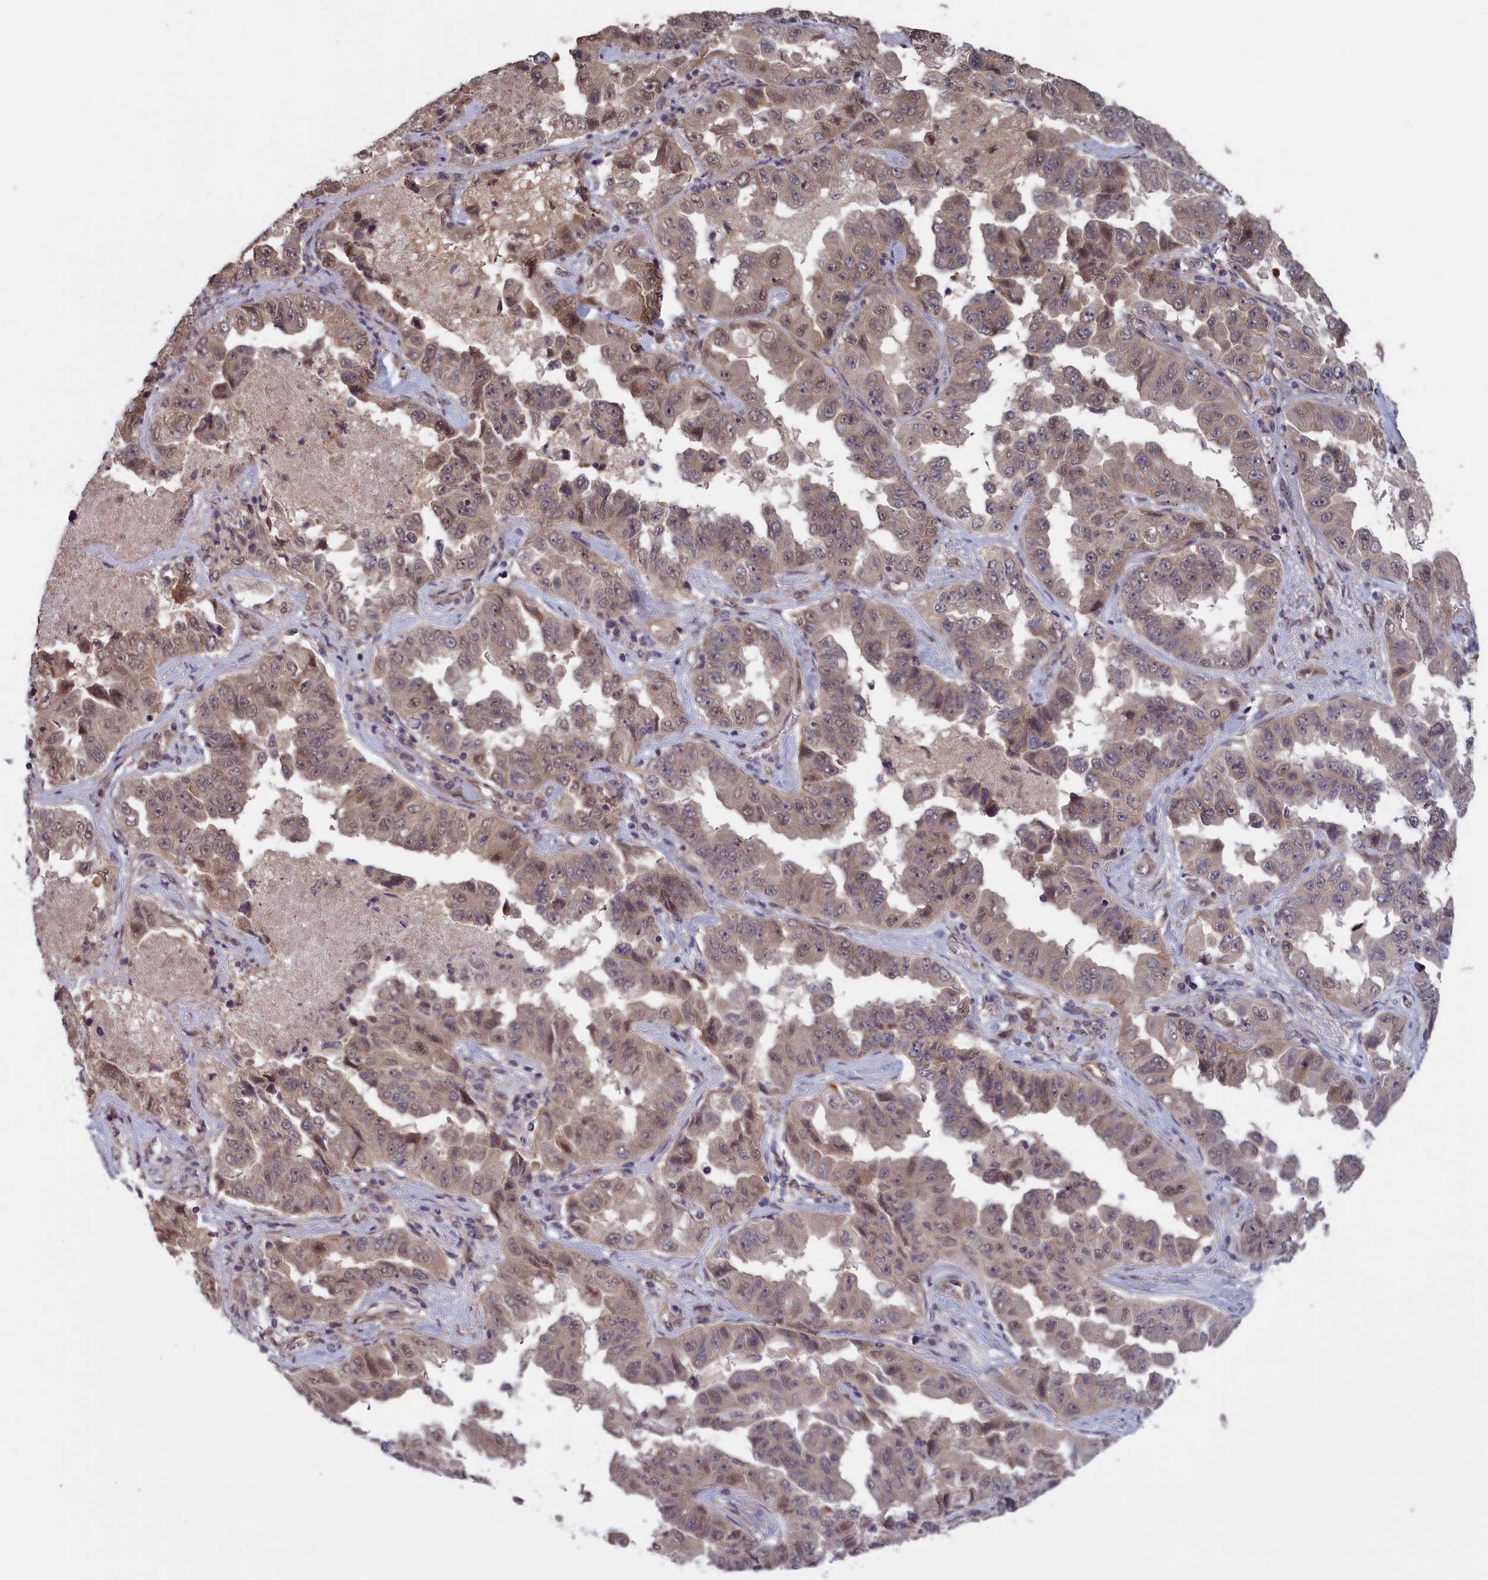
{"staining": {"intensity": "weak", "quantity": "<25%", "location": "nuclear"}, "tissue": "lung cancer", "cell_type": "Tumor cells", "image_type": "cancer", "snomed": [{"axis": "morphology", "description": "Adenocarcinoma, NOS"}, {"axis": "topography", "description": "Lung"}], "caption": "Protein analysis of adenocarcinoma (lung) exhibits no significant positivity in tumor cells. (IHC, brightfield microscopy, high magnification).", "gene": "PLP2", "patient": {"sex": "female", "age": 51}}